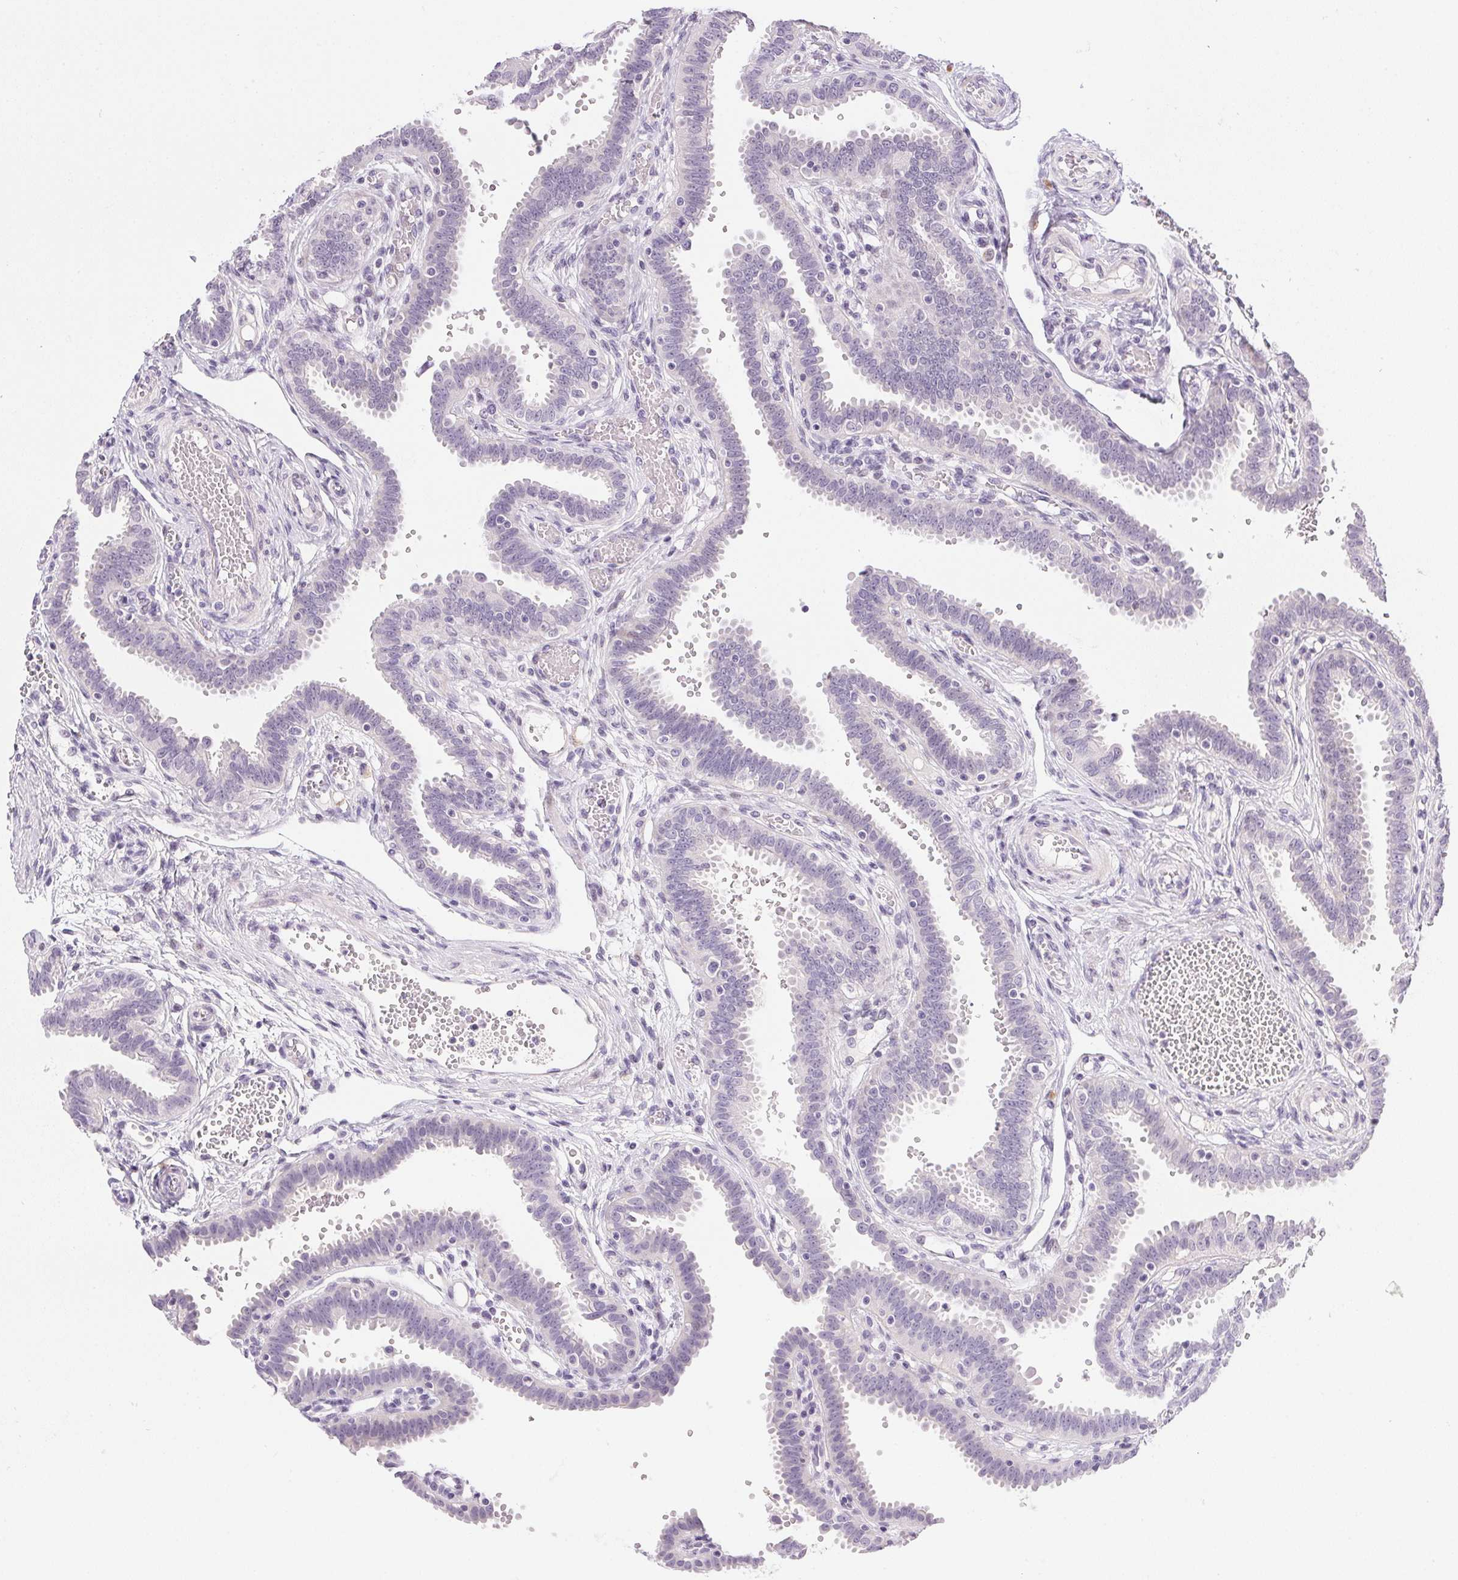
{"staining": {"intensity": "negative", "quantity": "none", "location": "none"}, "tissue": "fallopian tube", "cell_type": "Glandular cells", "image_type": "normal", "snomed": [{"axis": "morphology", "description": "Normal tissue, NOS"}, {"axis": "topography", "description": "Fallopian tube"}], "caption": "This histopathology image is of unremarkable fallopian tube stained with immunohistochemistry to label a protein in brown with the nuclei are counter-stained blue. There is no expression in glandular cells.", "gene": "GSDMC", "patient": {"sex": "female", "age": 37}}